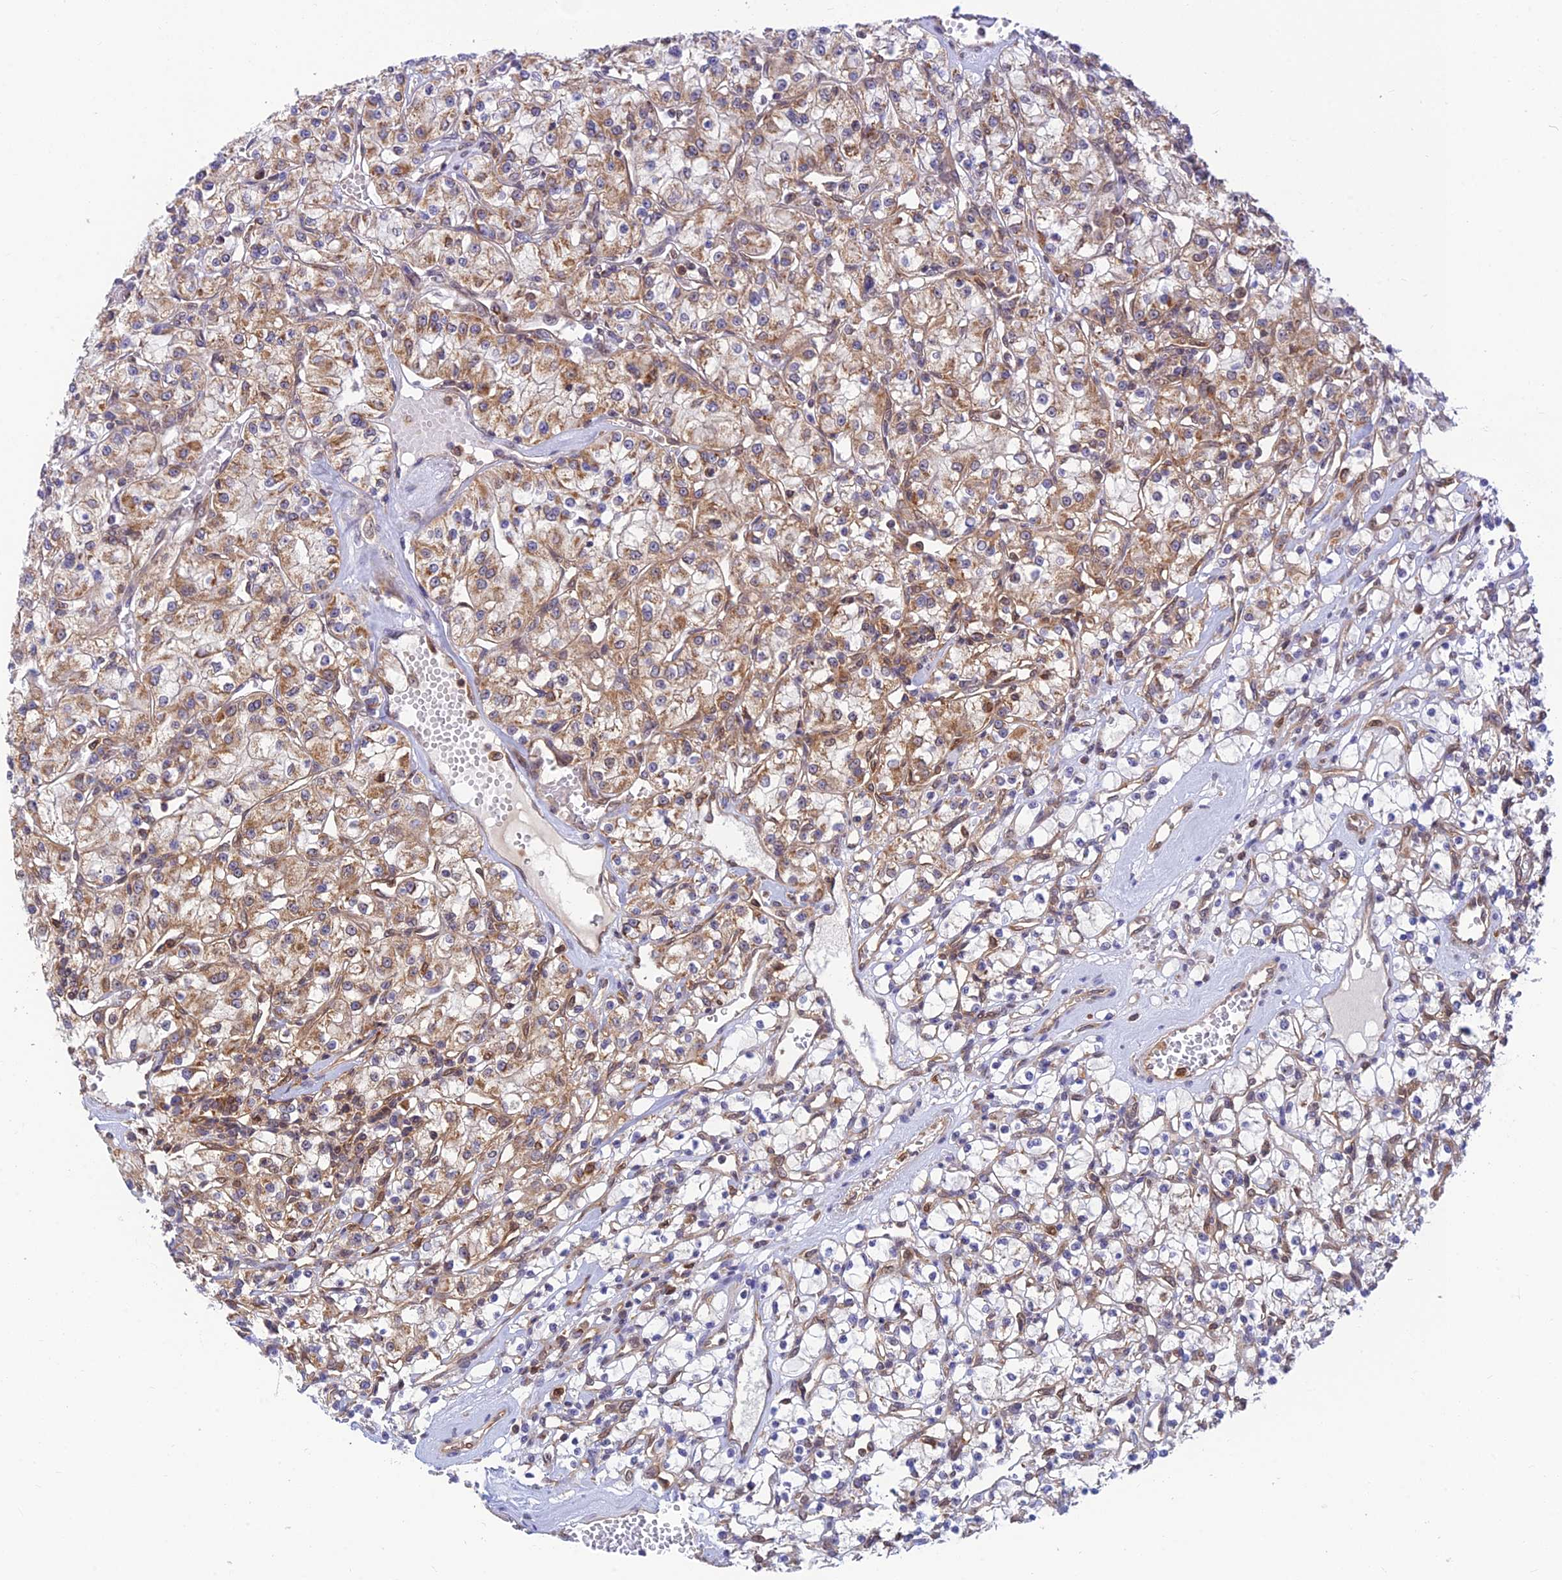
{"staining": {"intensity": "moderate", "quantity": "25%-75%", "location": "cytoplasmic/membranous"}, "tissue": "renal cancer", "cell_type": "Tumor cells", "image_type": "cancer", "snomed": [{"axis": "morphology", "description": "Adenocarcinoma, NOS"}, {"axis": "topography", "description": "Kidney"}], "caption": "Renal cancer tissue shows moderate cytoplasmic/membranous staining in about 25%-75% of tumor cells, visualized by immunohistochemistry. Nuclei are stained in blue.", "gene": "LYSMD2", "patient": {"sex": "female", "age": 59}}